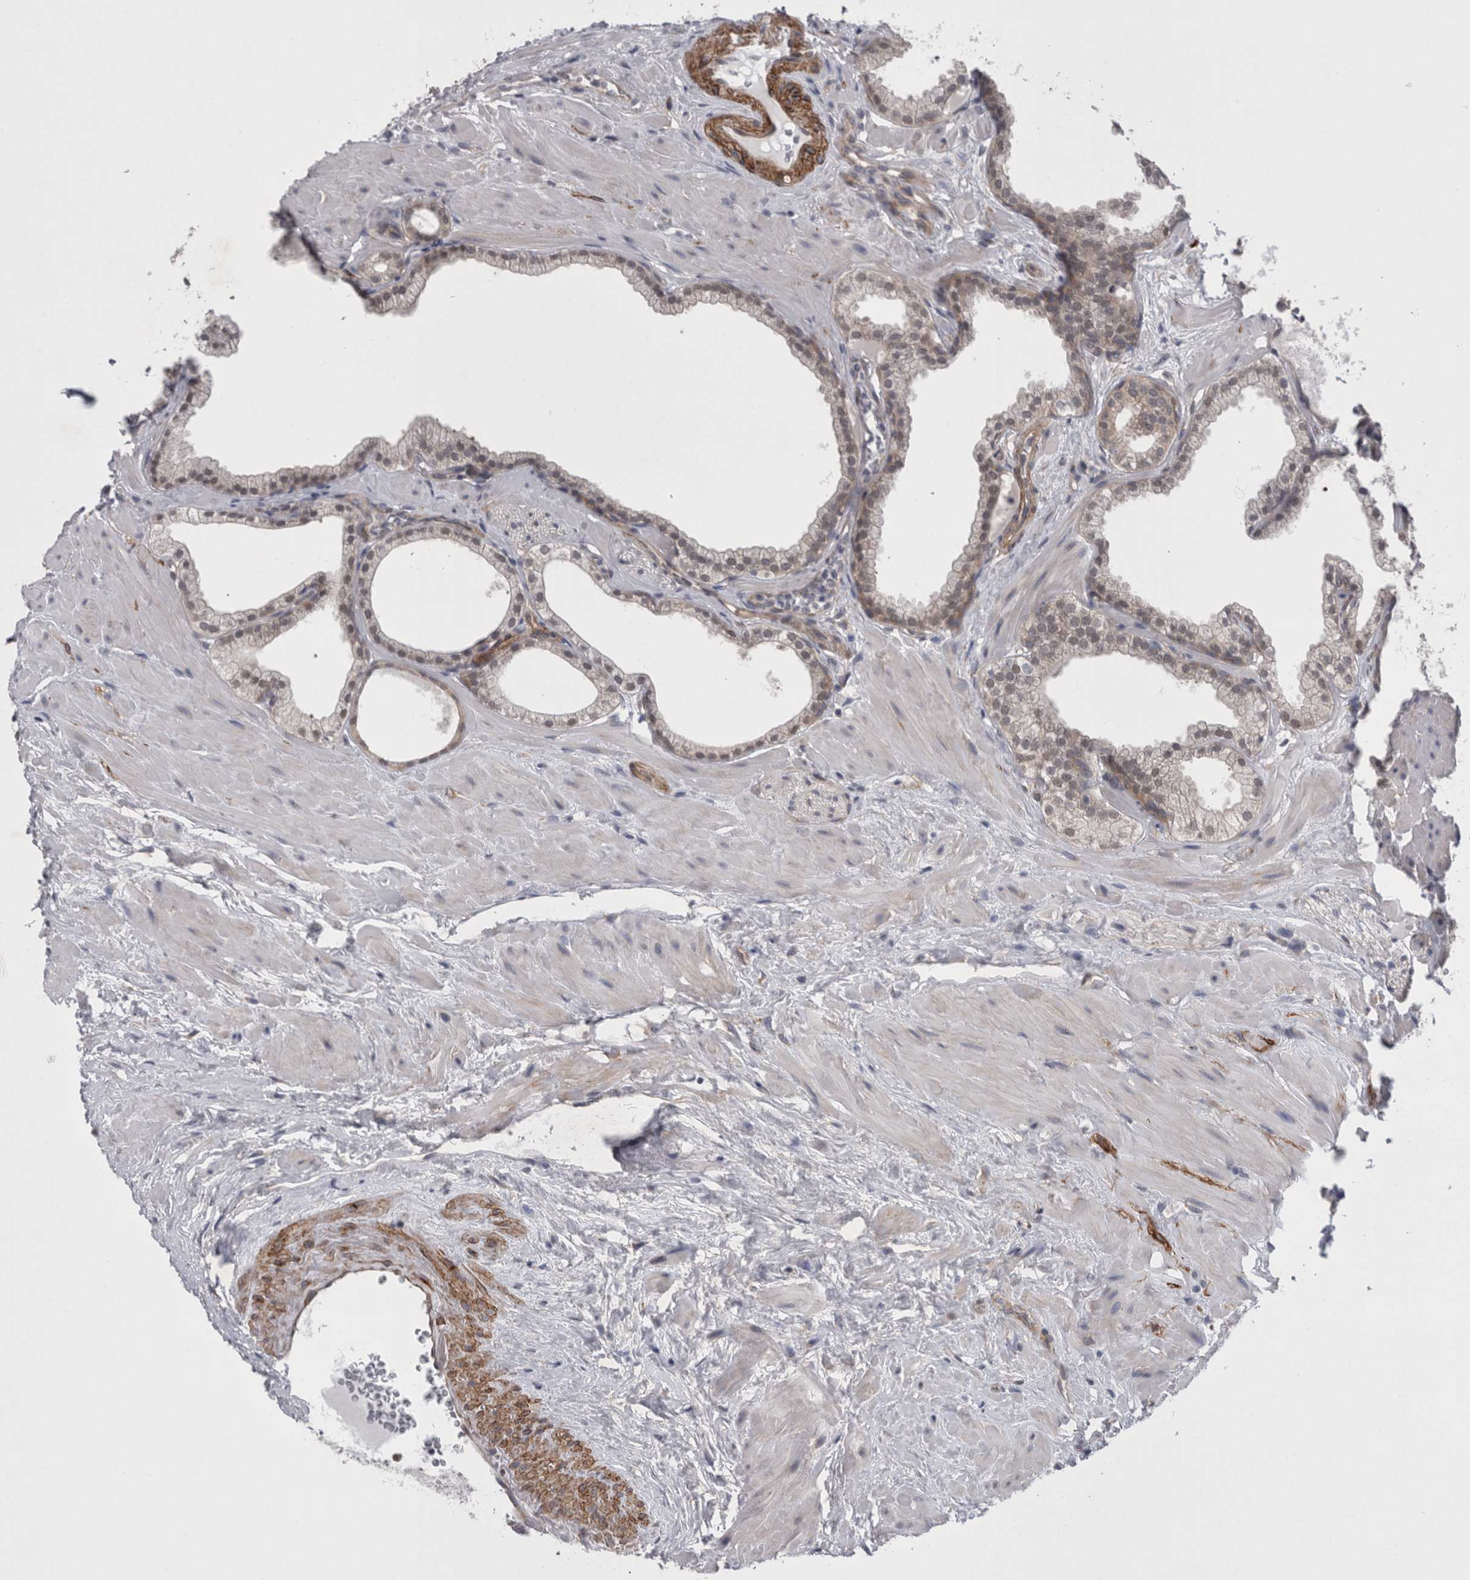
{"staining": {"intensity": "weak", "quantity": "25%-75%", "location": "cytoplasmic/membranous"}, "tissue": "prostate", "cell_type": "Glandular cells", "image_type": "normal", "snomed": [{"axis": "morphology", "description": "Normal tissue, NOS"}, {"axis": "morphology", "description": "Urothelial carcinoma, Low grade"}, {"axis": "topography", "description": "Urinary bladder"}, {"axis": "topography", "description": "Prostate"}], "caption": "Protein analysis of unremarkable prostate displays weak cytoplasmic/membranous positivity in about 25%-75% of glandular cells. The staining was performed using DAB (3,3'-diaminobenzidine) to visualize the protein expression in brown, while the nuclei were stained in blue with hematoxylin (Magnification: 20x).", "gene": "DDX6", "patient": {"sex": "male", "age": 60}}